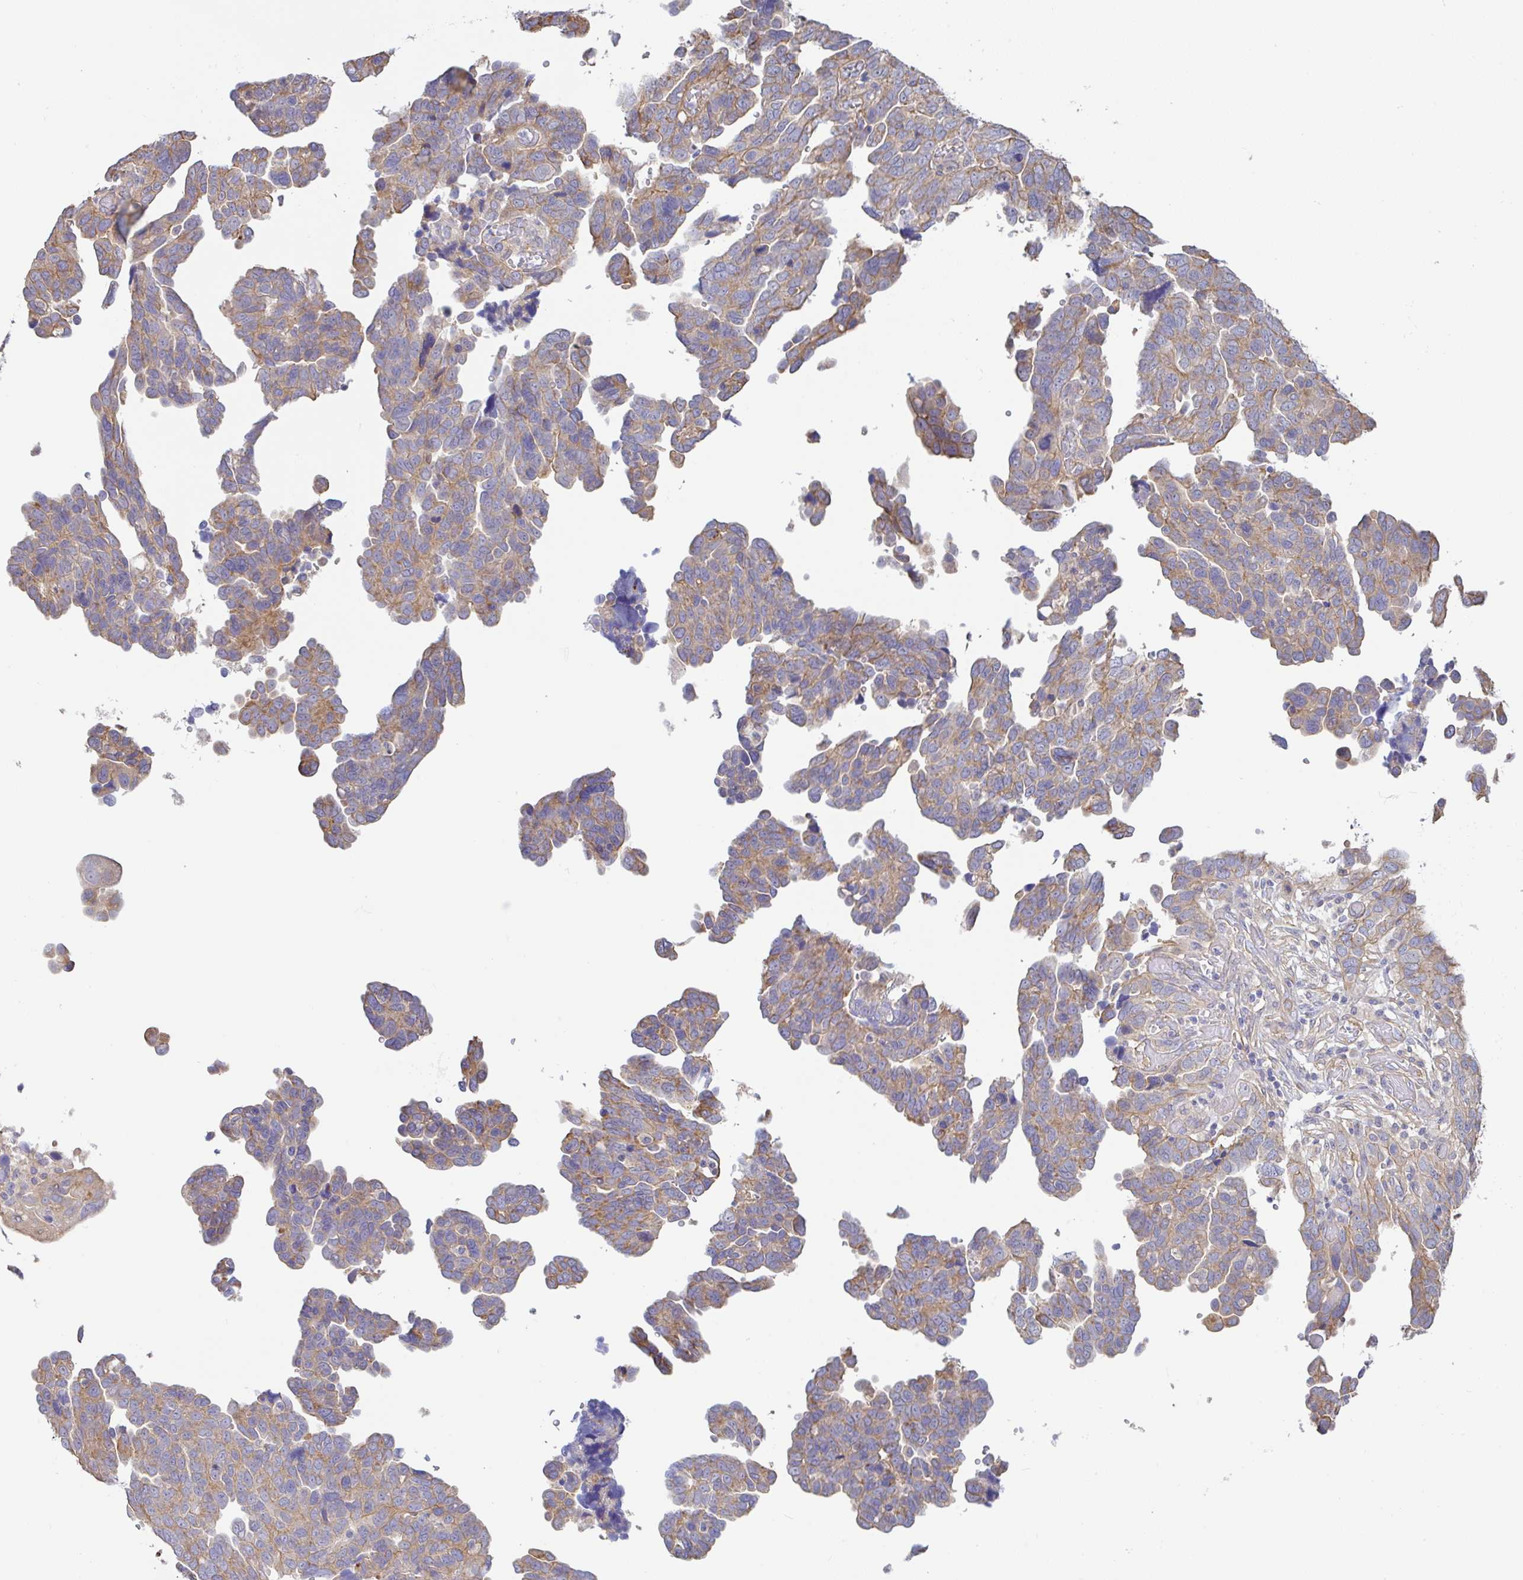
{"staining": {"intensity": "weak", "quantity": "25%-75%", "location": "cytoplasmic/membranous"}, "tissue": "ovarian cancer", "cell_type": "Tumor cells", "image_type": "cancer", "snomed": [{"axis": "morphology", "description": "Cystadenocarcinoma, serous, NOS"}, {"axis": "topography", "description": "Ovary"}], "caption": "Tumor cells reveal weak cytoplasmic/membranous expression in approximately 25%-75% of cells in serous cystadenocarcinoma (ovarian).", "gene": "PLCD4", "patient": {"sex": "female", "age": 64}}